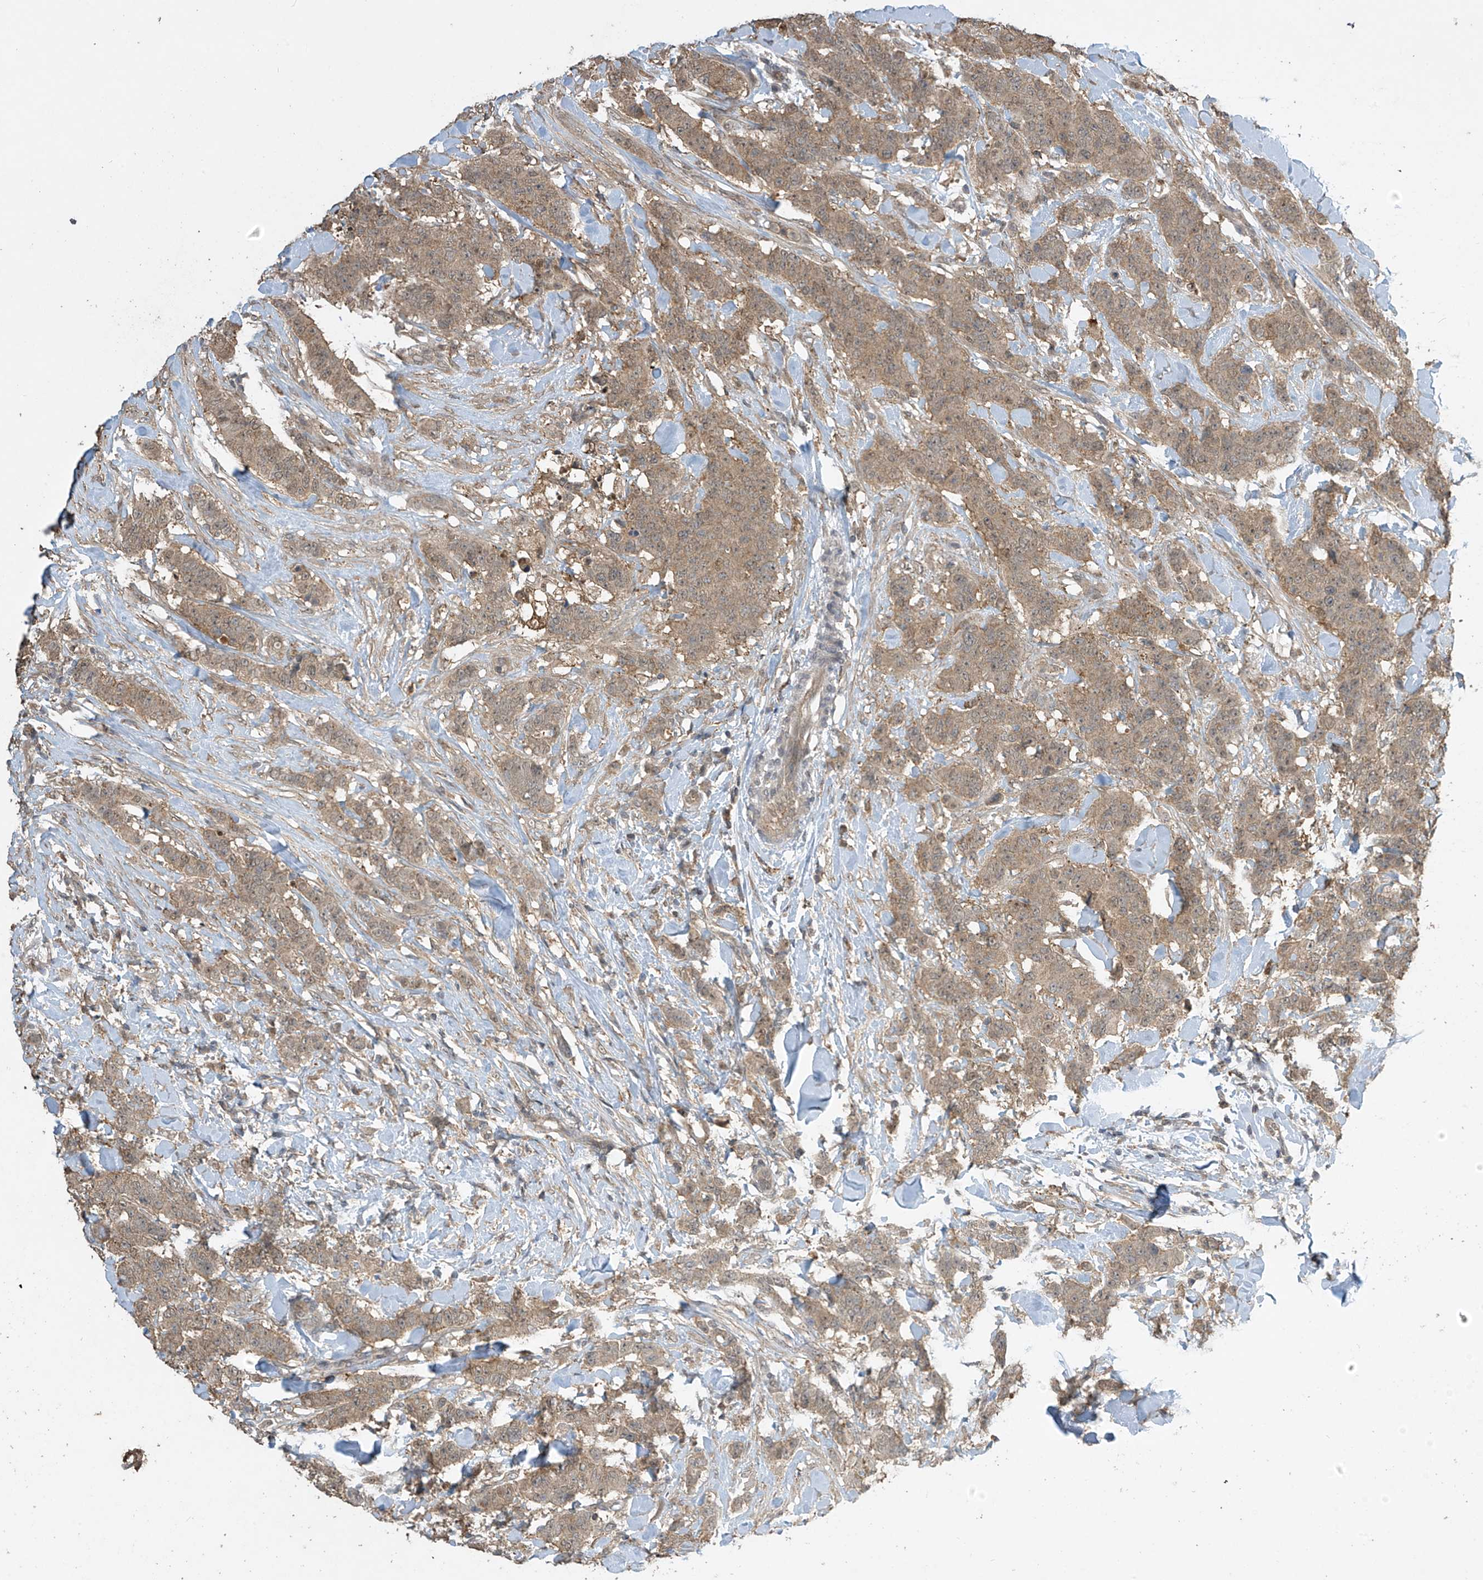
{"staining": {"intensity": "moderate", "quantity": ">75%", "location": "cytoplasmic/membranous"}, "tissue": "breast cancer", "cell_type": "Tumor cells", "image_type": "cancer", "snomed": [{"axis": "morphology", "description": "Duct carcinoma"}, {"axis": "topography", "description": "Breast"}], "caption": "DAB (3,3'-diaminobenzidine) immunohistochemical staining of breast cancer (intraductal carcinoma) reveals moderate cytoplasmic/membranous protein positivity in about >75% of tumor cells. (brown staining indicates protein expression, while blue staining denotes nuclei).", "gene": "SLFN14", "patient": {"sex": "female", "age": 40}}